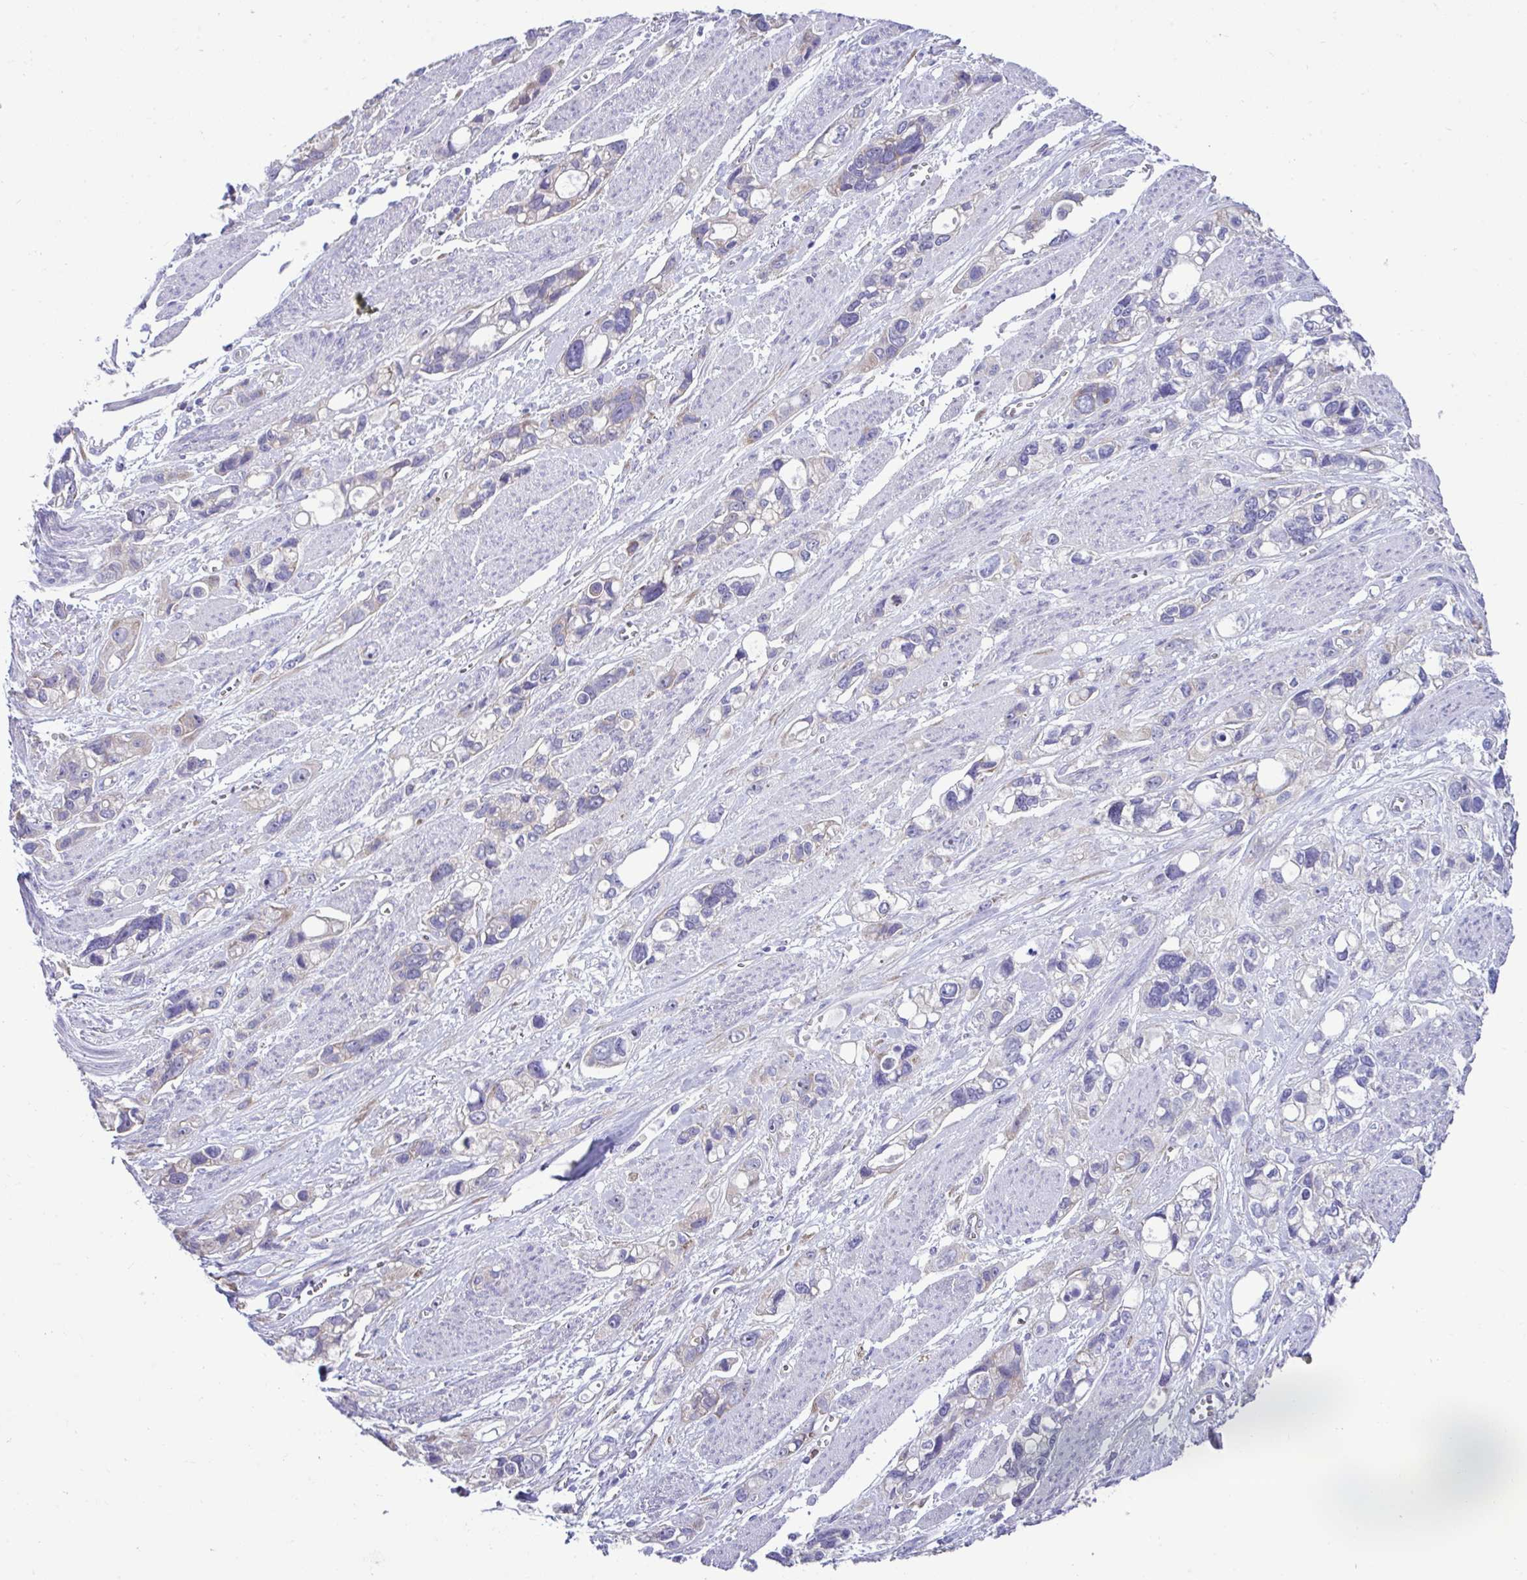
{"staining": {"intensity": "weak", "quantity": "25%-75%", "location": "cytoplasmic/membranous"}, "tissue": "stomach cancer", "cell_type": "Tumor cells", "image_type": "cancer", "snomed": [{"axis": "morphology", "description": "Adenocarcinoma, NOS"}, {"axis": "topography", "description": "Stomach, upper"}], "caption": "Immunohistochemistry of stomach adenocarcinoma displays low levels of weak cytoplasmic/membranous expression in approximately 25%-75% of tumor cells.", "gene": "RPL7", "patient": {"sex": "female", "age": 81}}